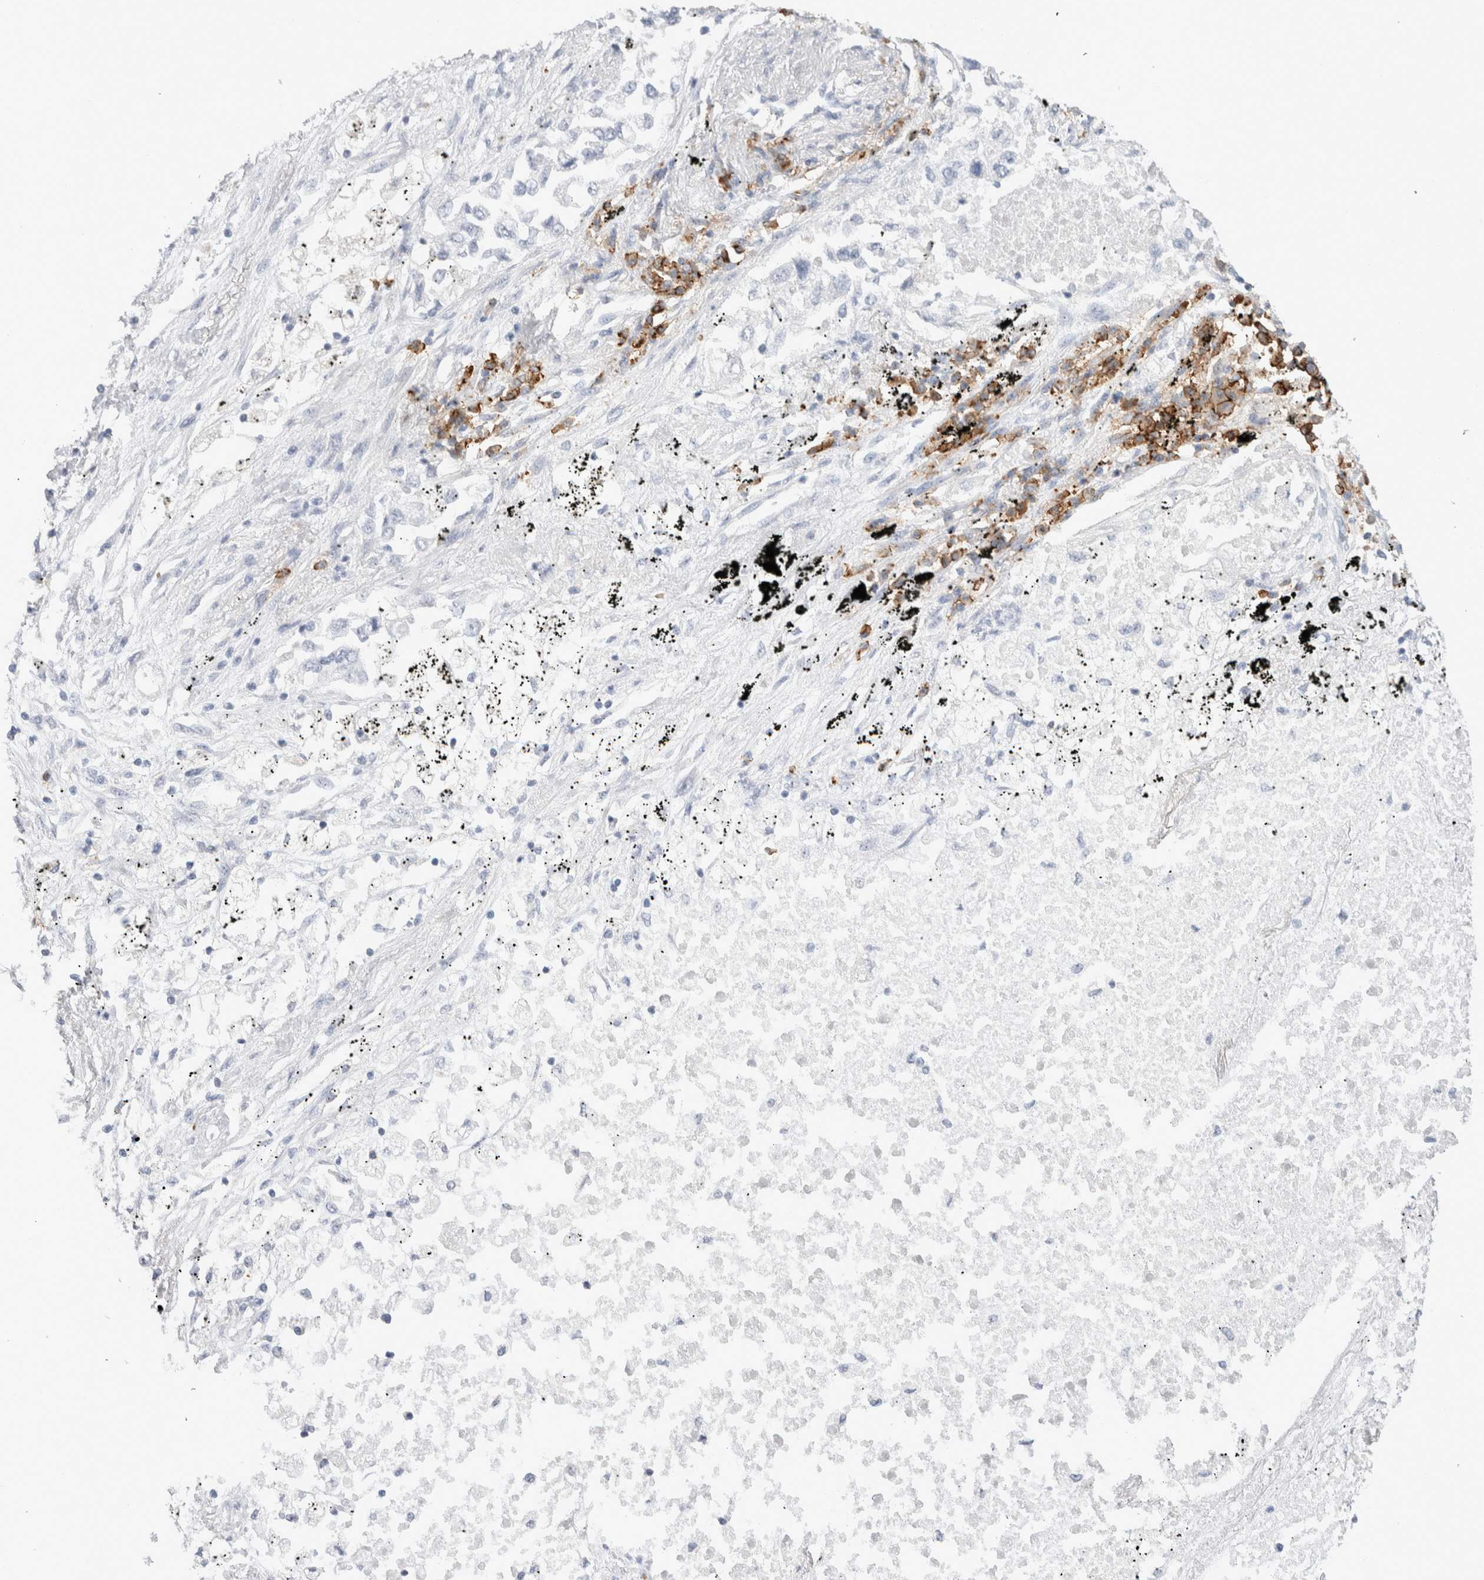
{"staining": {"intensity": "negative", "quantity": "none", "location": "none"}, "tissue": "lung cancer", "cell_type": "Tumor cells", "image_type": "cancer", "snomed": [{"axis": "morphology", "description": "Inflammation, NOS"}, {"axis": "morphology", "description": "Adenocarcinoma, NOS"}, {"axis": "topography", "description": "Lung"}], "caption": "Immunohistochemistry of lung adenocarcinoma displays no expression in tumor cells.", "gene": "CD38", "patient": {"sex": "male", "age": 63}}